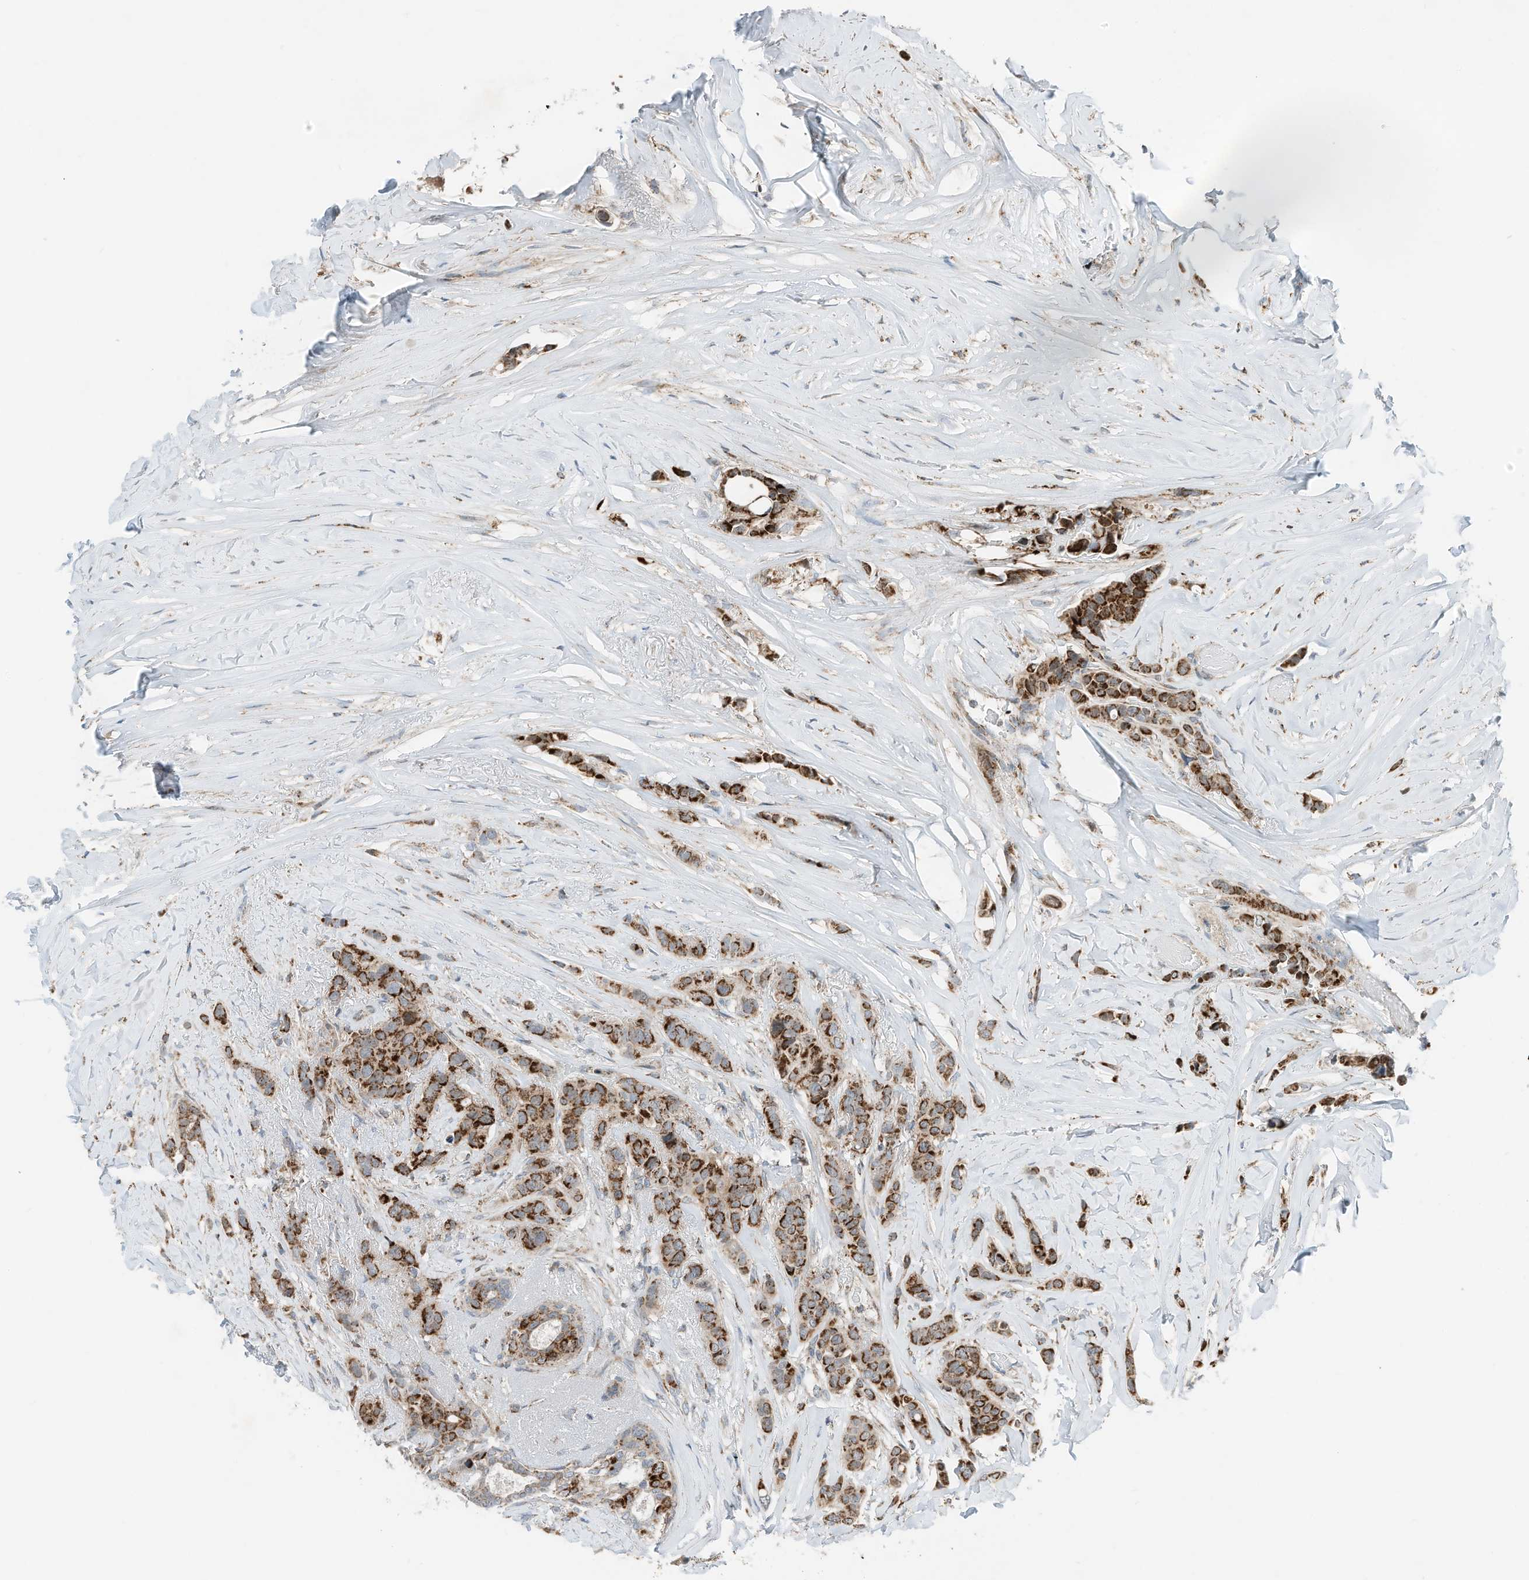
{"staining": {"intensity": "strong", "quantity": ">75%", "location": "cytoplasmic/membranous"}, "tissue": "breast cancer", "cell_type": "Tumor cells", "image_type": "cancer", "snomed": [{"axis": "morphology", "description": "Lobular carcinoma"}, {"axis": "topography", "description": "Breast"}], "caption": "Protein expression analysis of human breast cancer reveals strong cytoplasmic/membranous positivity in approximately >75% of tumor cells.", "gene": "RMND1", "patient": {"sex": "female", "age": 51}}